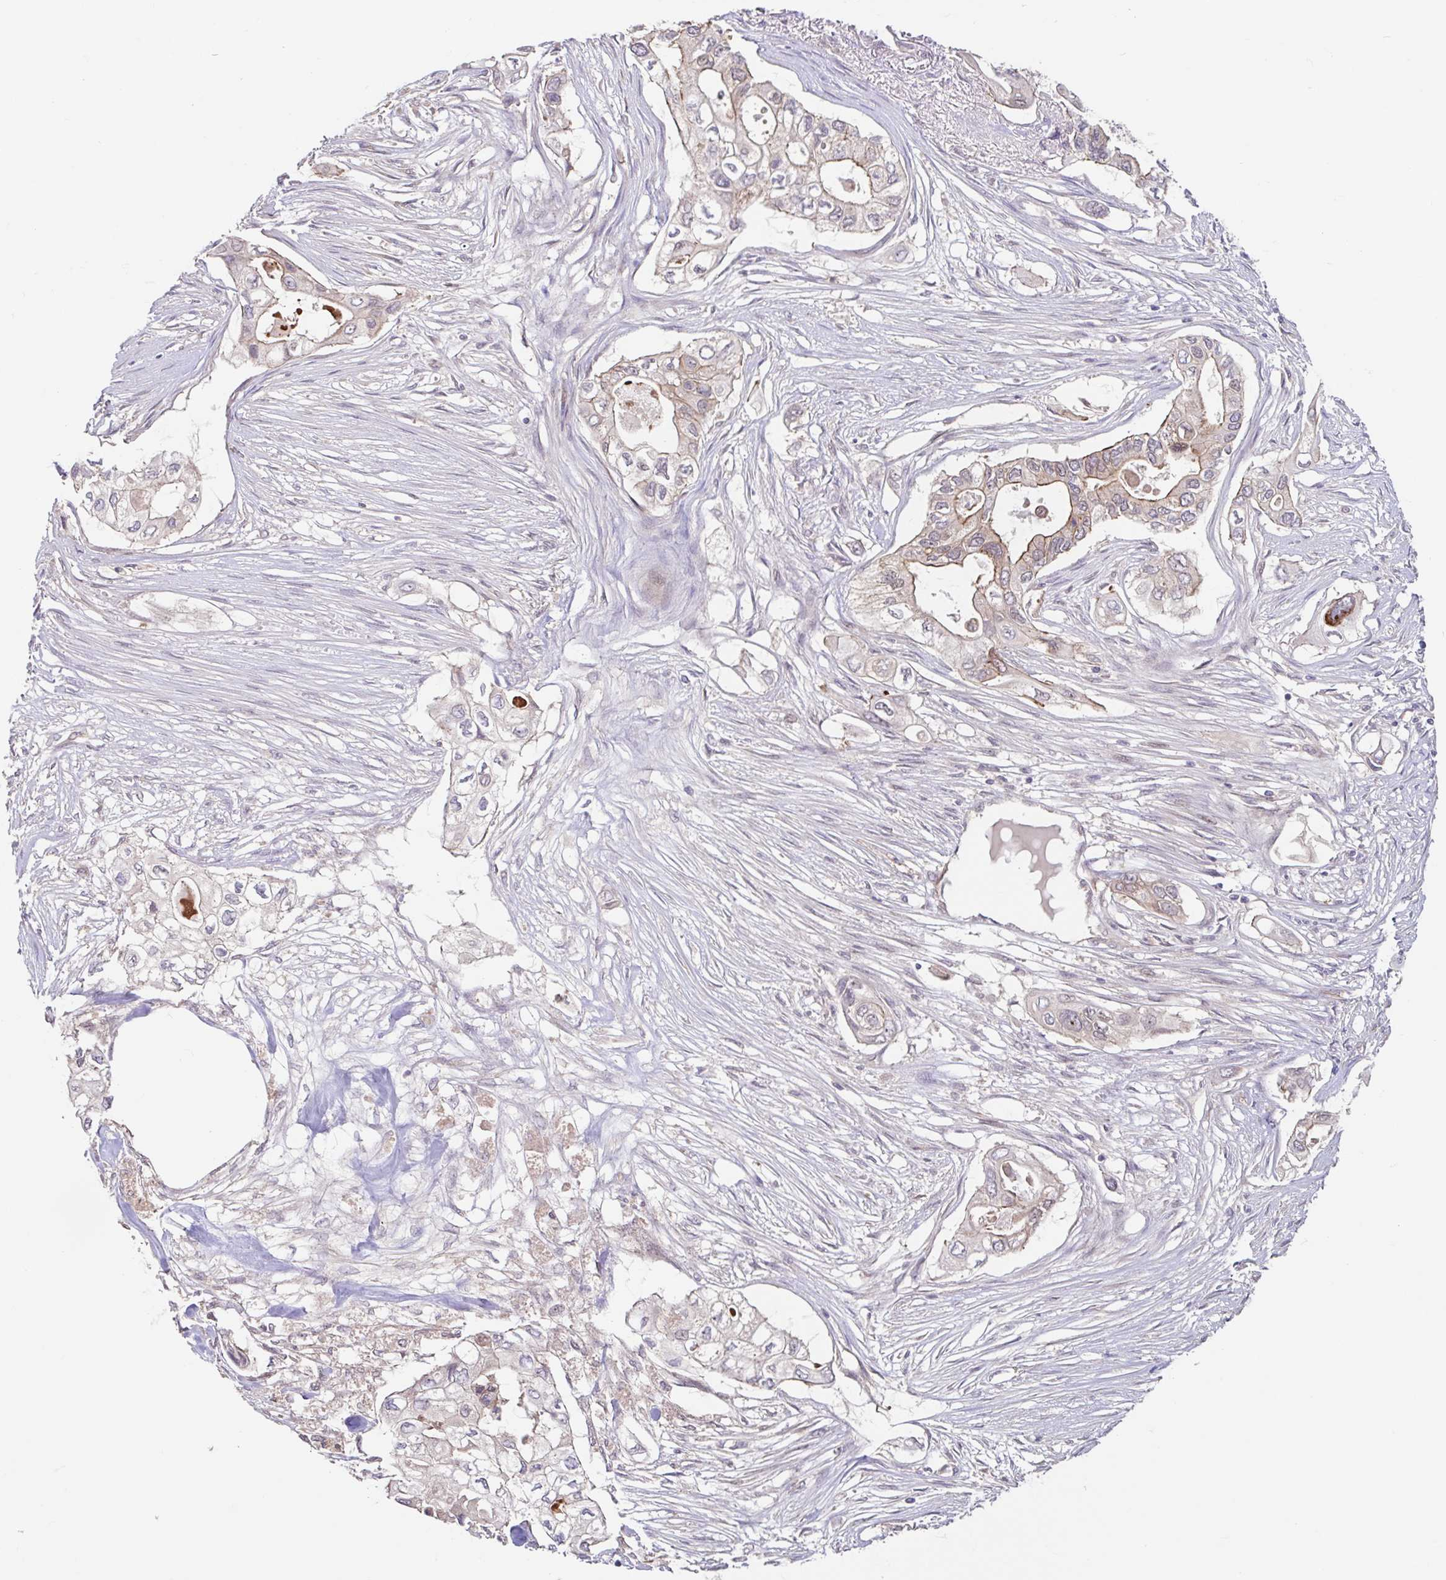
{"staining": {"intensity": "weak", "quantity": "25%-75%", "location": "cytoplasmic/membranous"}, "tissue": "pancreatic cancer", "cell_type": "Tumor cells", "image_type": "cancer", "snomed": [{"axis": "morphology", "description": "Adenocarcinoma, NOS"}, {"axis": "topography", "description": "Pancreas"}], "caption": "Brown immunohistochemical staining in human pancreatic cancer demonstrates weak cytoplasmic/membranous expression in approximately 25%-75% of tumor cells. (IHC, brightfield microscopy, high magnification).", "gene": "STYXL1", "patient": {"sex": "female", "age": 63}}